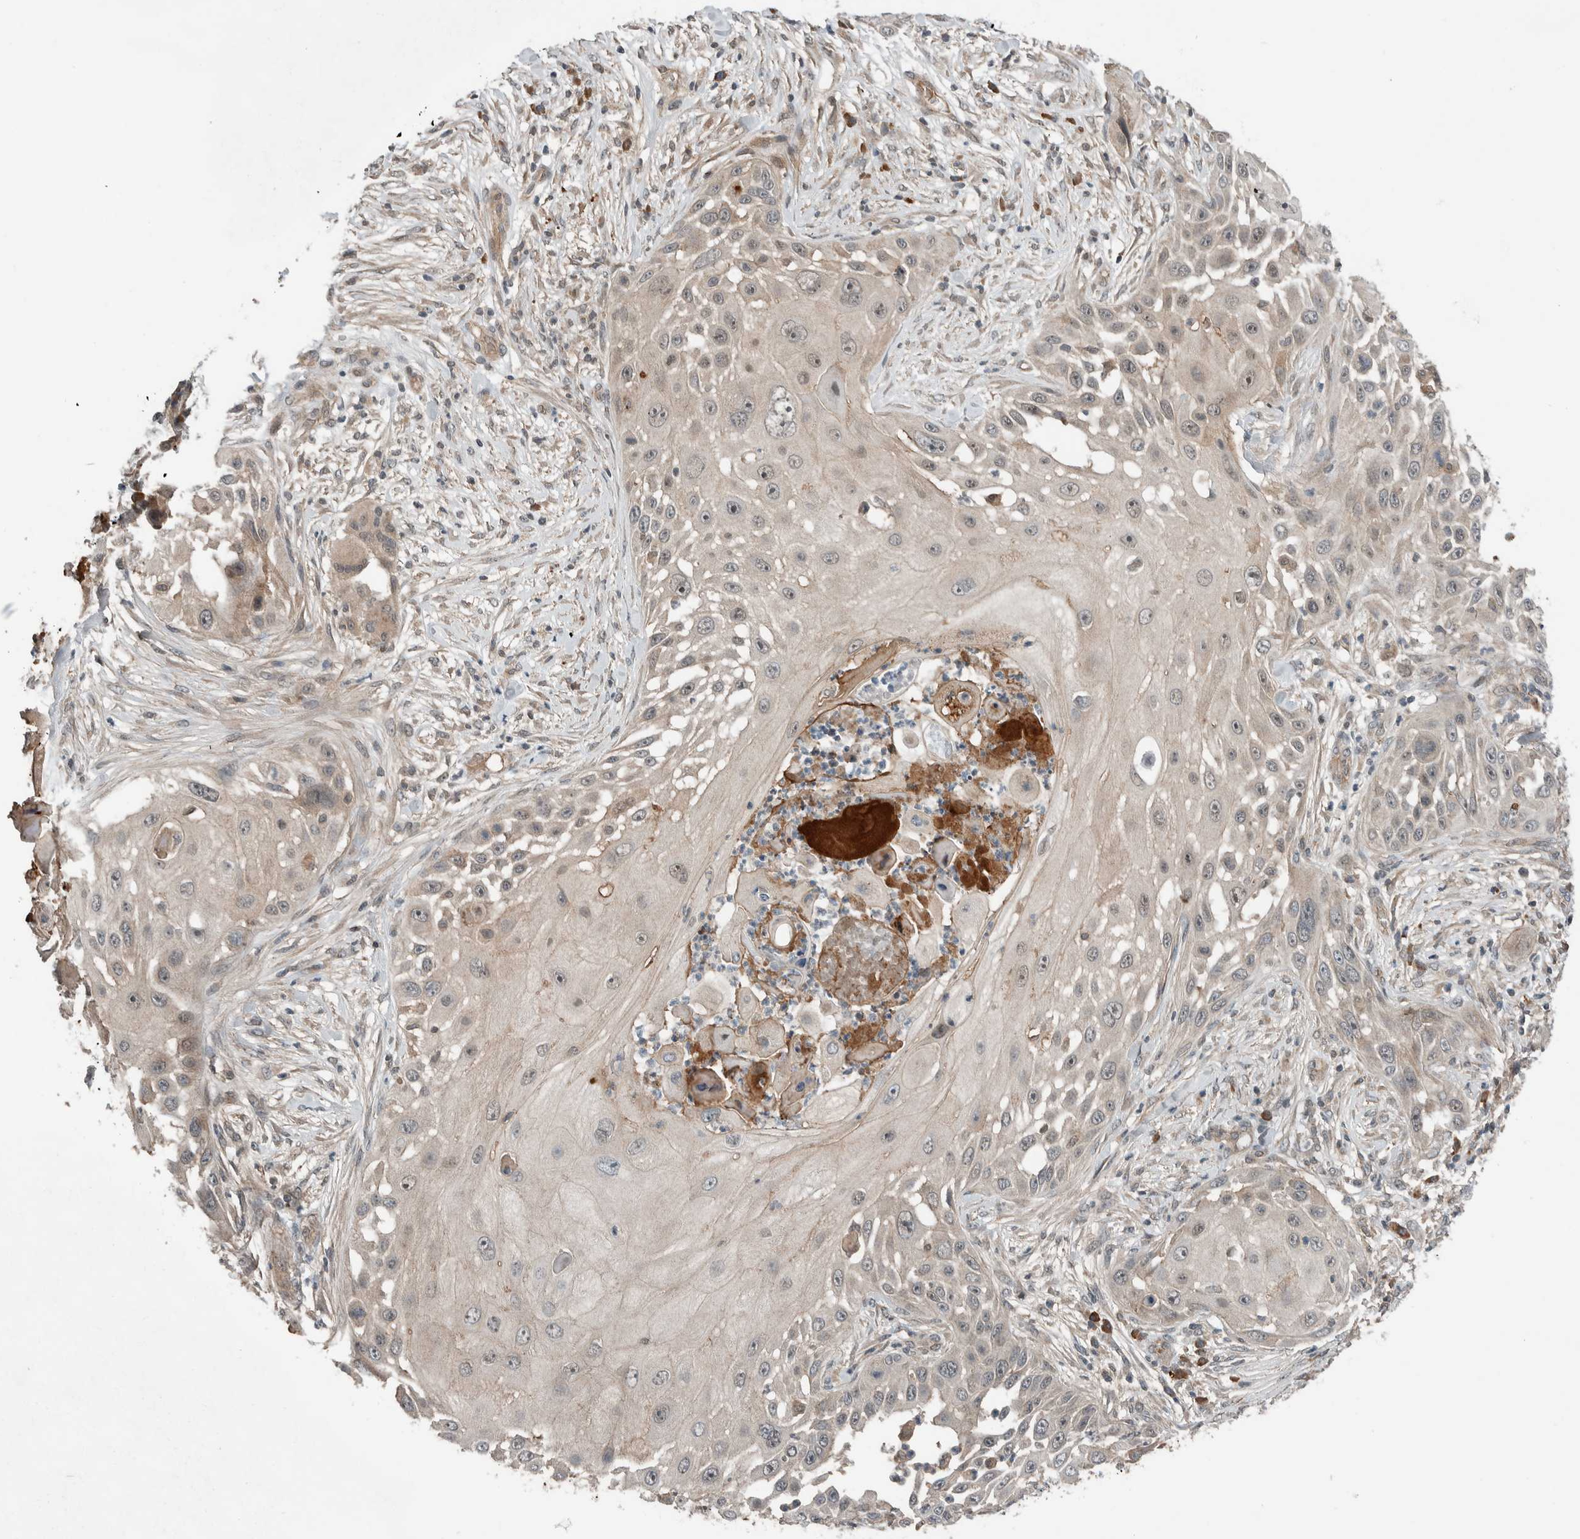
{"staining": {"intensity": "weak", "quantity": "<25%", "location": "cytoplasmic/membranous"}, "tissue": "skin cancer", "cell_type": "Tumor cells", "image_type": "cancer", "snomed": [{"axis": "morphology", "description": "Squamous cell carcinoma, NOS"}, {"axis": "topography", "description": "Skin"}], "caption": "Immunohistochemistry (IHC) of human skin cancer (squamous cell carcinoma) exhibits no positivity in tumor cells.", "gene": "ARMC7", "patient": {"sex": "female", "age": 44}}